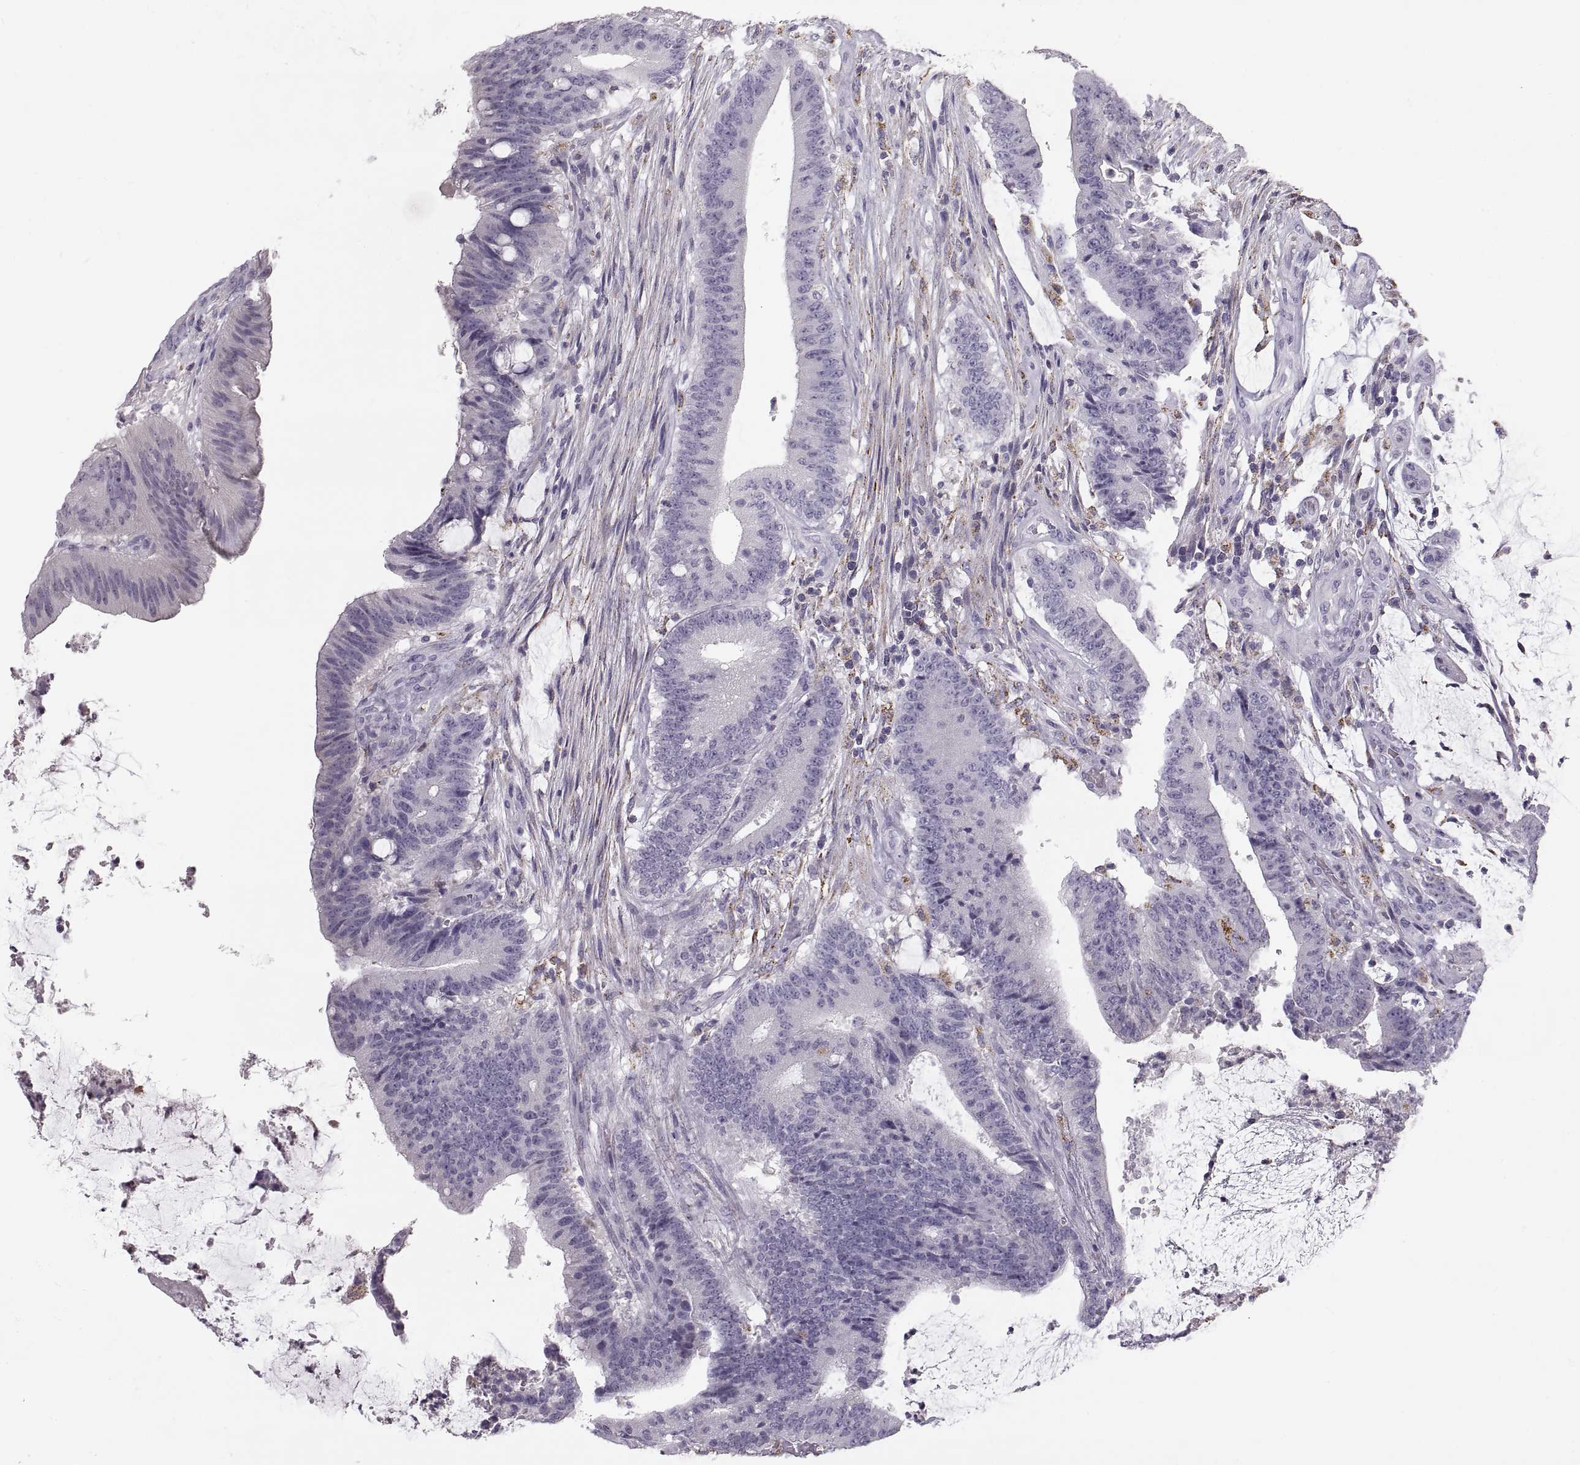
{"staining": {"intensity": "negative", "quantity": "none", "location": "none"}, "tissue": "colorectal cancer", "cell_type": "Tumor cells", "image_type": "cancer", "snomed": [{"axis": "morphology", "description": "Adenocarcinoma, NOS"}, {"axis": "topography", "description": "Colon"}], "caption": "DAB immunohistochemical staining of colorectal cancer displays no significant positivity in tumor cells.", "gene": "COL9A3", "patient": {"sex": "female", "age": 43}}